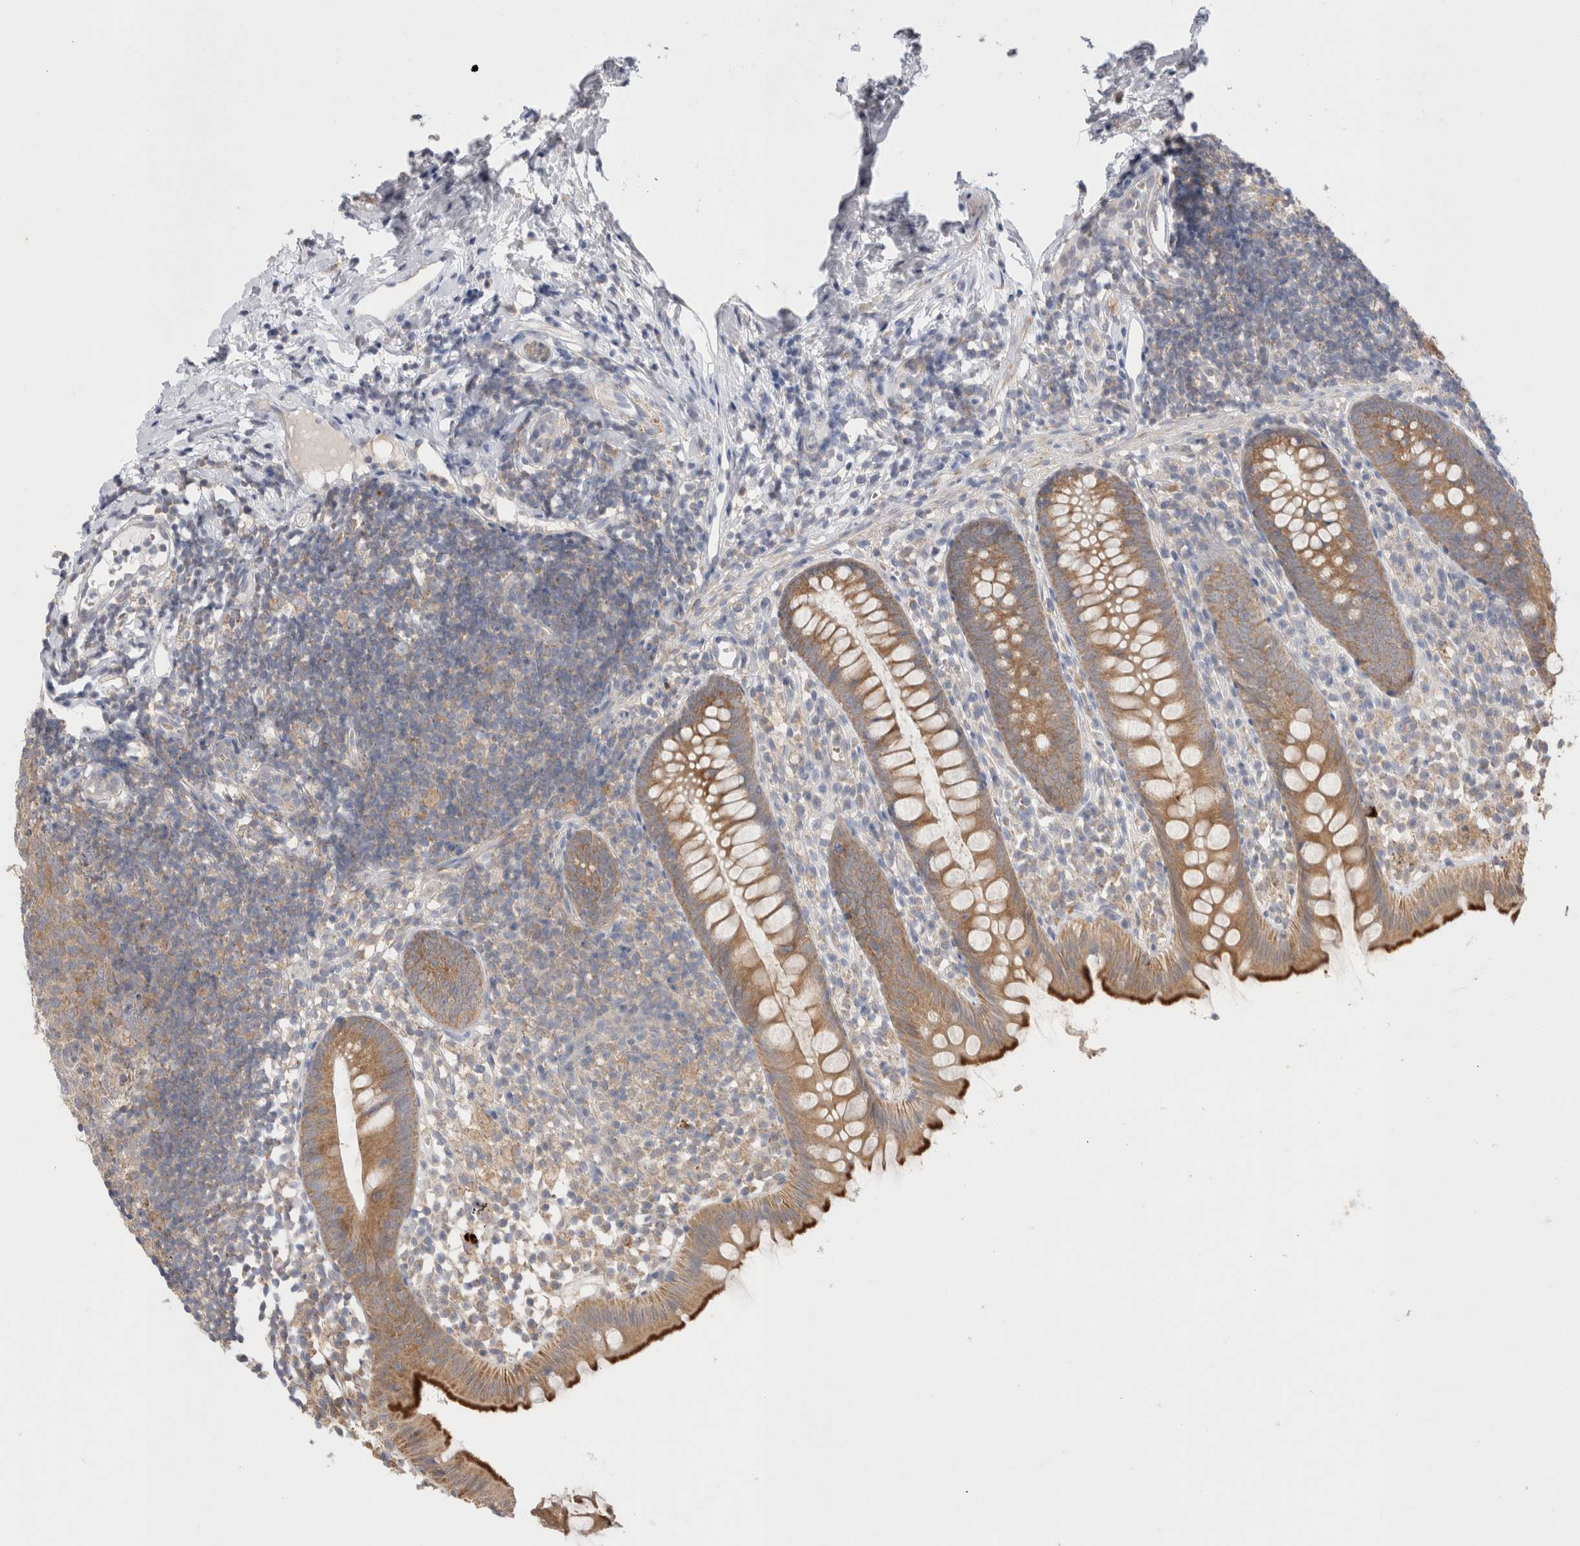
{"staining": {"intensity": "moderate", "quantity": ">75%", "location": "cytoplasmic/membranous"}, "tissue": "appendix", "cell_type": "Glandular cells", "image_type": "normal", "snomed": [{"axis": "morphology", "description": "Normal tissue, NOS"}, {"axis": "topography", "description": "Appendix"}], "caption": "Moderate cytoplasmic/membranous staining is appreciated in about >75% of glandular cells in normal appendix.", "gene": "NDOR1", "patient": {"sex": "female", "age": 20}}